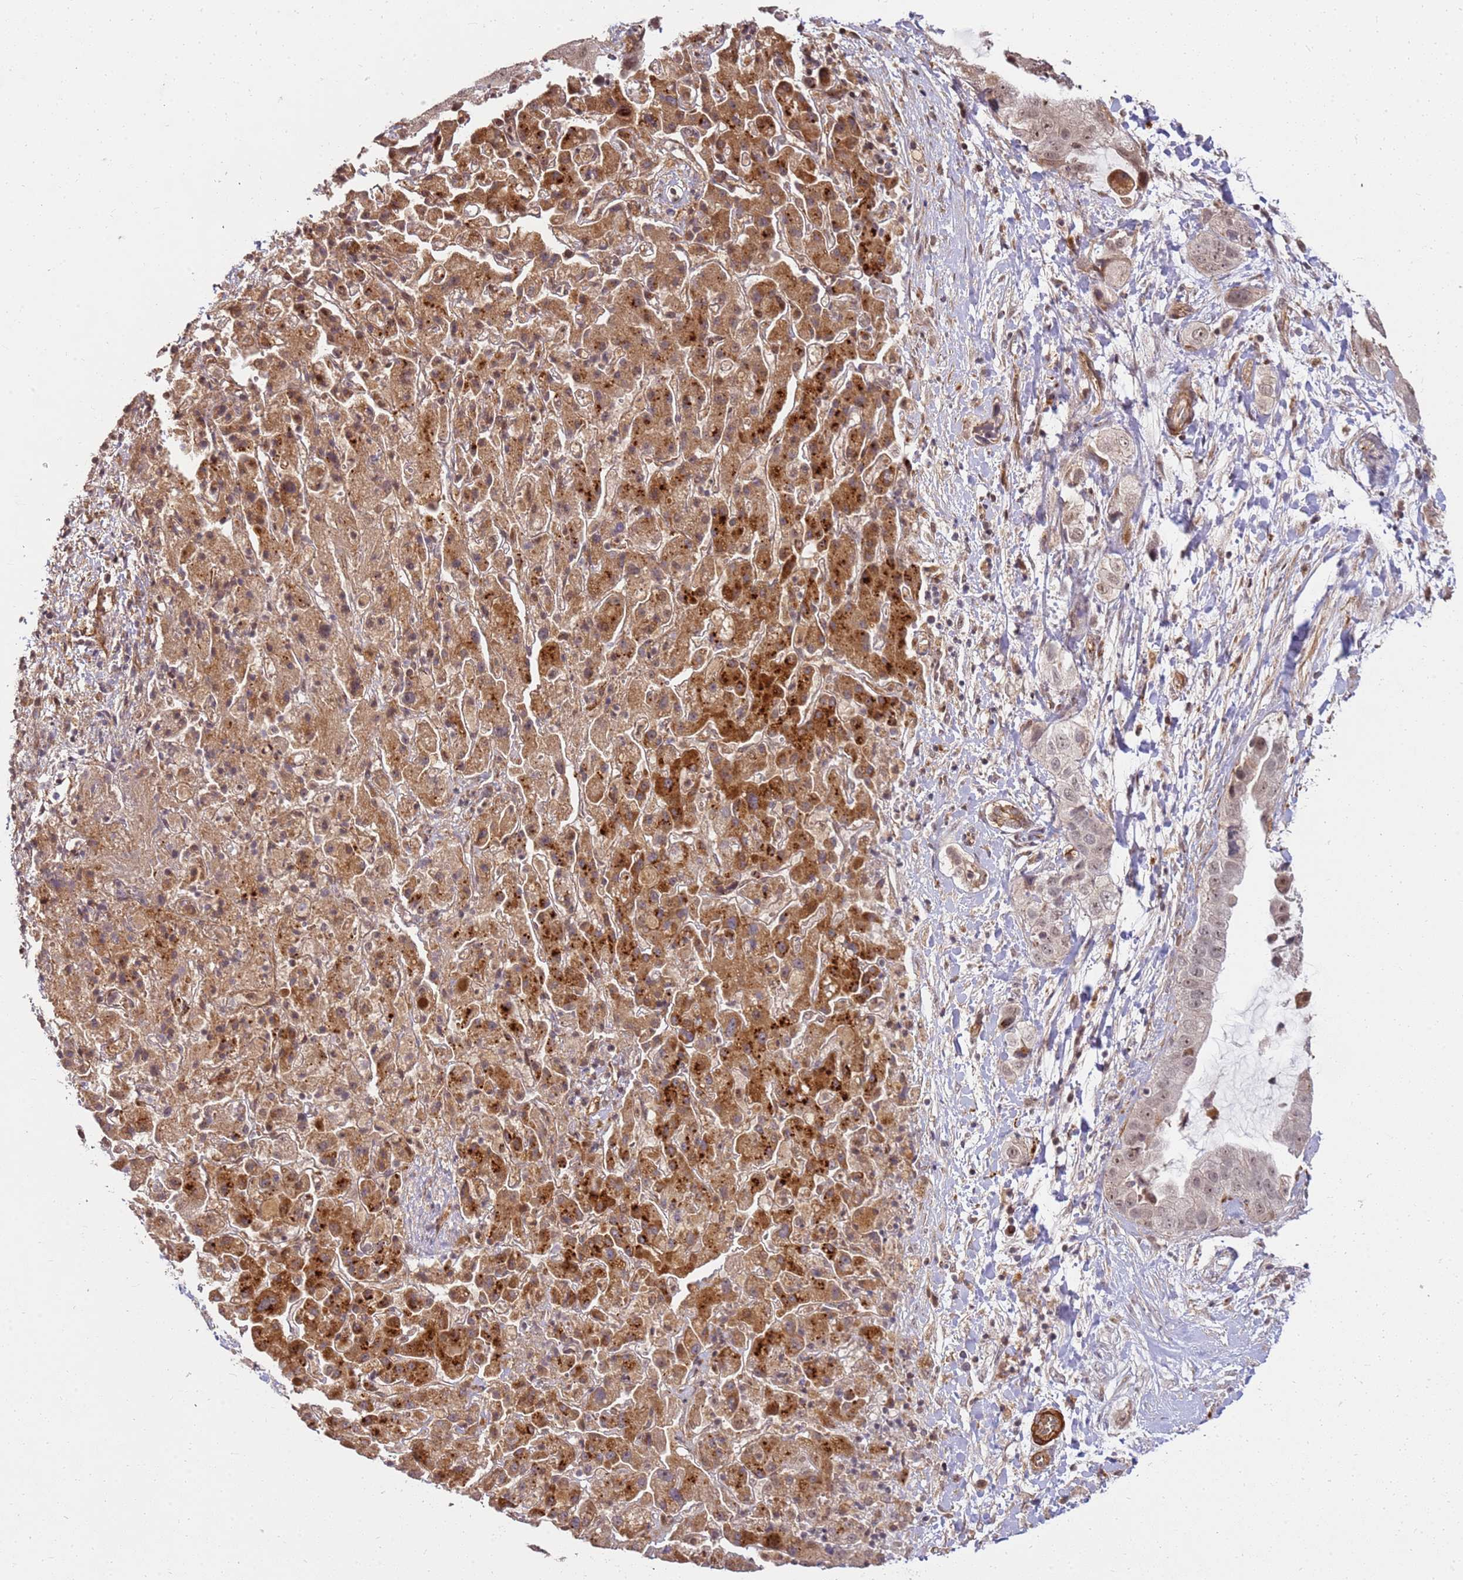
{"staining": {"intensity": "weak", "quantity": ">75%", "location": "nuclear"}, "tissue": "liver cancer", "cell_type": "Tumor cells", "image_type": "cancer", "snomed": [{"axis": "morphology", "description": "Cholangiocarcinoma"}, {"axis": "topography", "description": "Liver"}], "caption": "The micrograph exhibits a brown stain indicating the presence of a protein in the nuclear of tumor cells in cholangiocarcinoma (liver).", "gene": "ST18", "patient": {"sex": "female", "age": 52}}